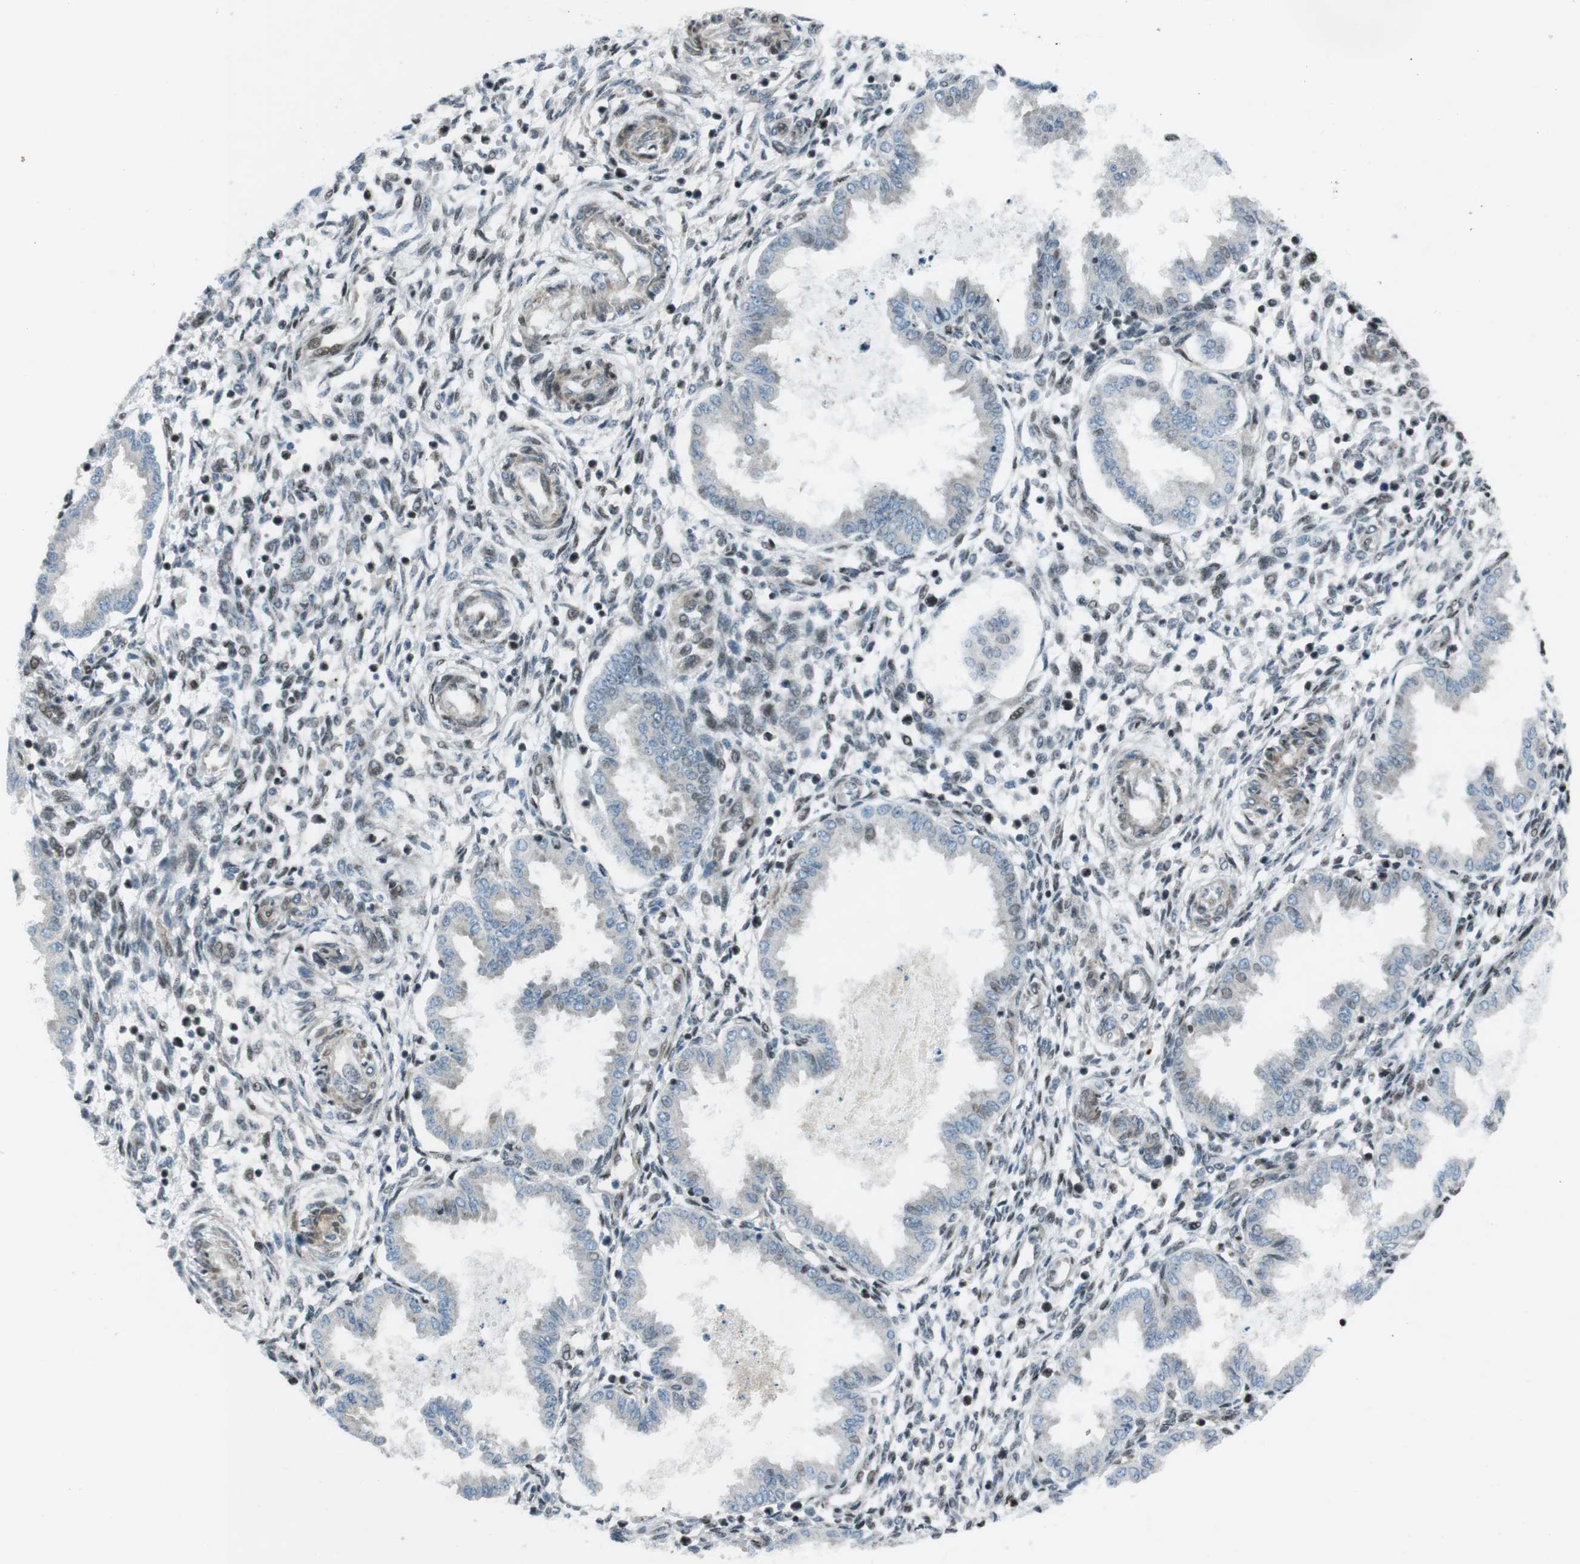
{"staining": {"intensity": "weak", "quantity": "25%-75%", "location": "cytoplasmic/membranous,nuclear"}, "tissue": "endometrium", "cell_type": "Cells in endometrial stroma", "image_type": "normal", "snomed": [{"axis": "morphology", "description": "Normal tissue, NOS"}, {"axis": "topography", "description": "Endometrium"}], "caption": "The immunohistochemical stain shows weak cytoplasmic/membranous,nuclear staining in cells in endometrial stroma of unremarkable endometrium. (Brightfield microscopy of DAB IHC at high magnification).", "gene": "PBRM1", "patient": {"sex": "female", "age": 33}}